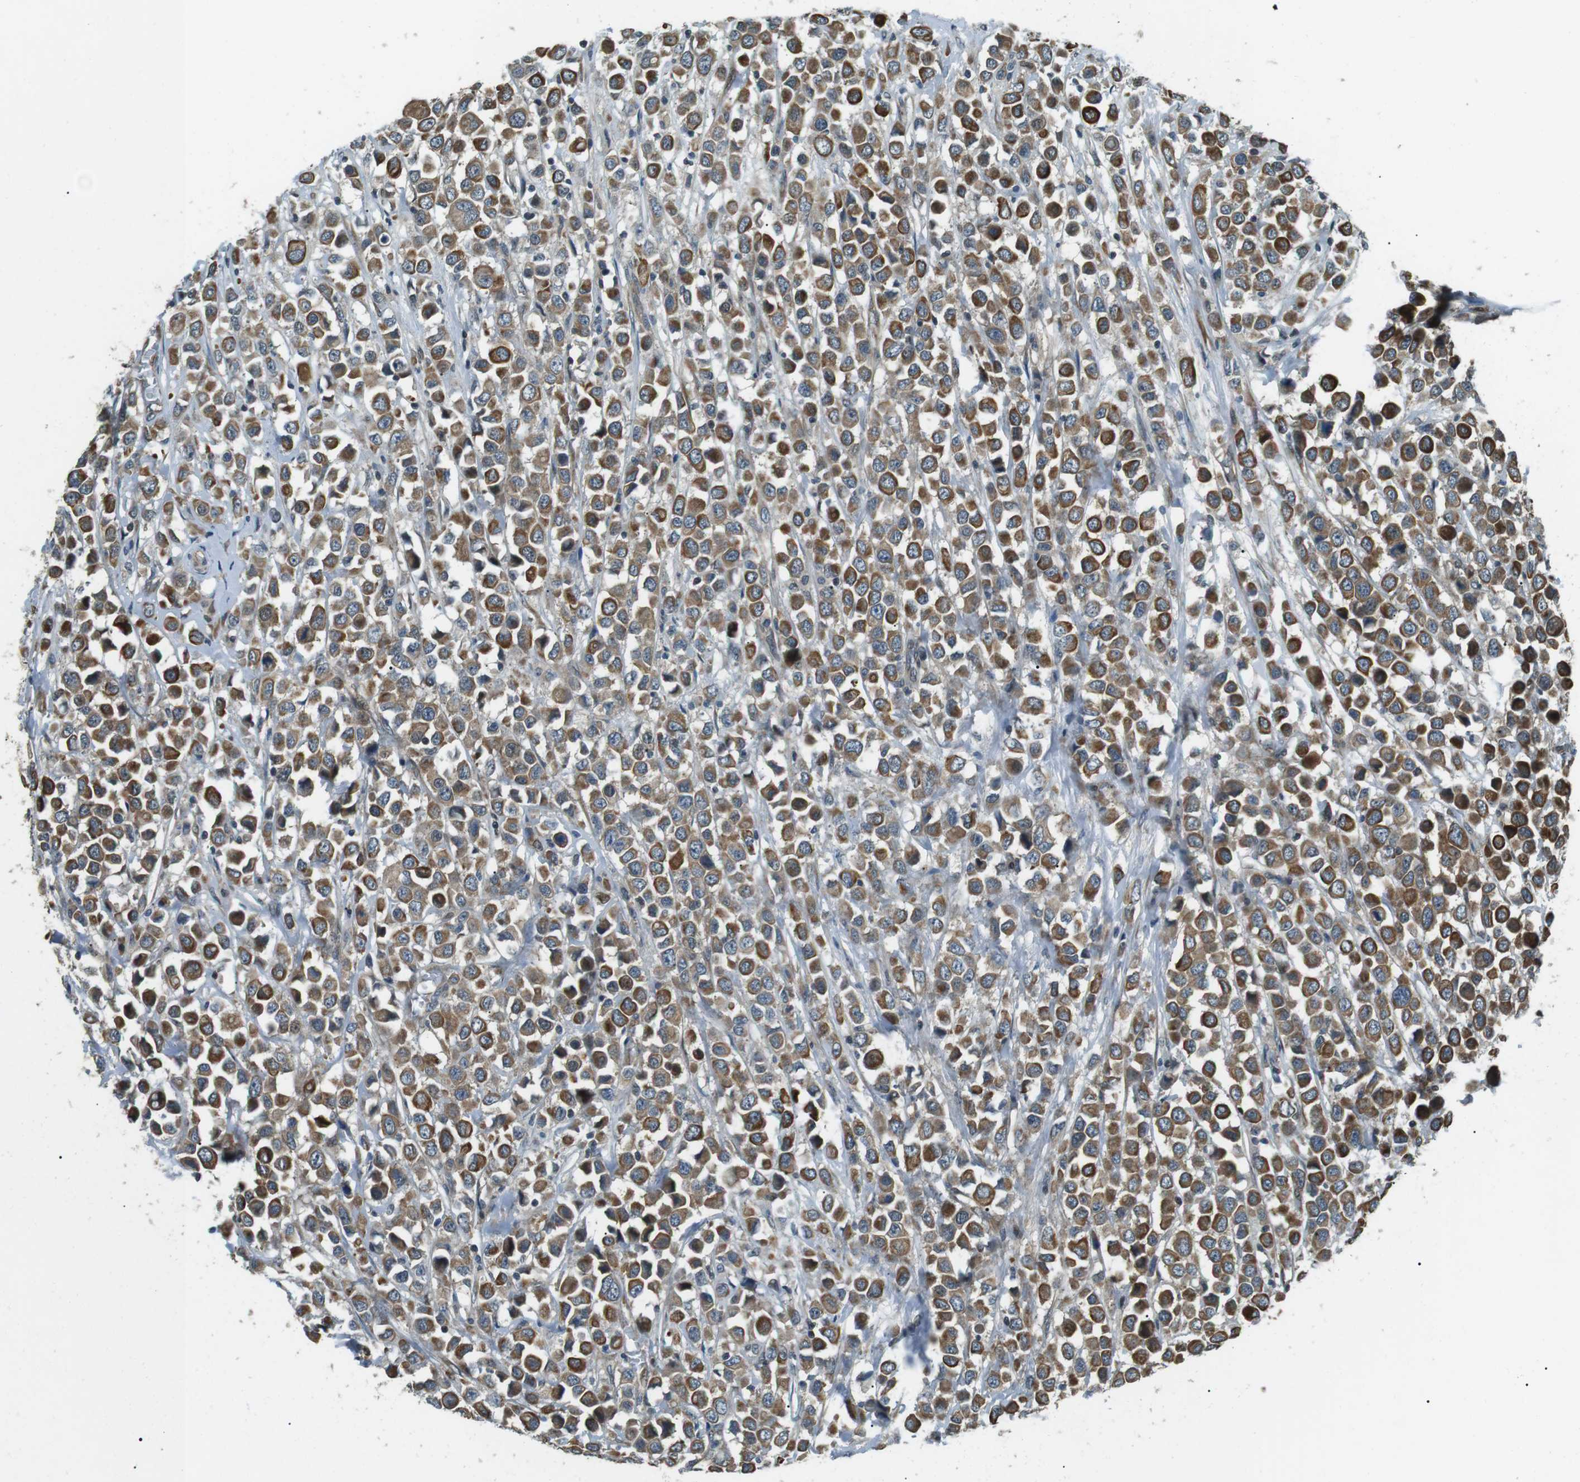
{"staining": {"intensity": "moderate", "quantity": ">75%", "location": "cytoplasmic/membranous"}, "tissue": "breast cancer", "cell_type": "Tumor cells", "image_type": "cancer", "snomed": [{"axis": "morphology", "description": "Duct carcinoma"}, {"axis": "topography", "description": "Breast"}], "caption": "Breast invasive ductal carcinoma tissue displays moderate cytoplasmic/membranous positivity in approximately >75% of tumor cells The staining was performed using DAB (3,3'-diaminobenzidine), with brown indicating positive protein expression. Nuclei are stained blue with hematoxylin.", "gene": "TMEM74", "patient": {"sex": "female", "age": 61}}